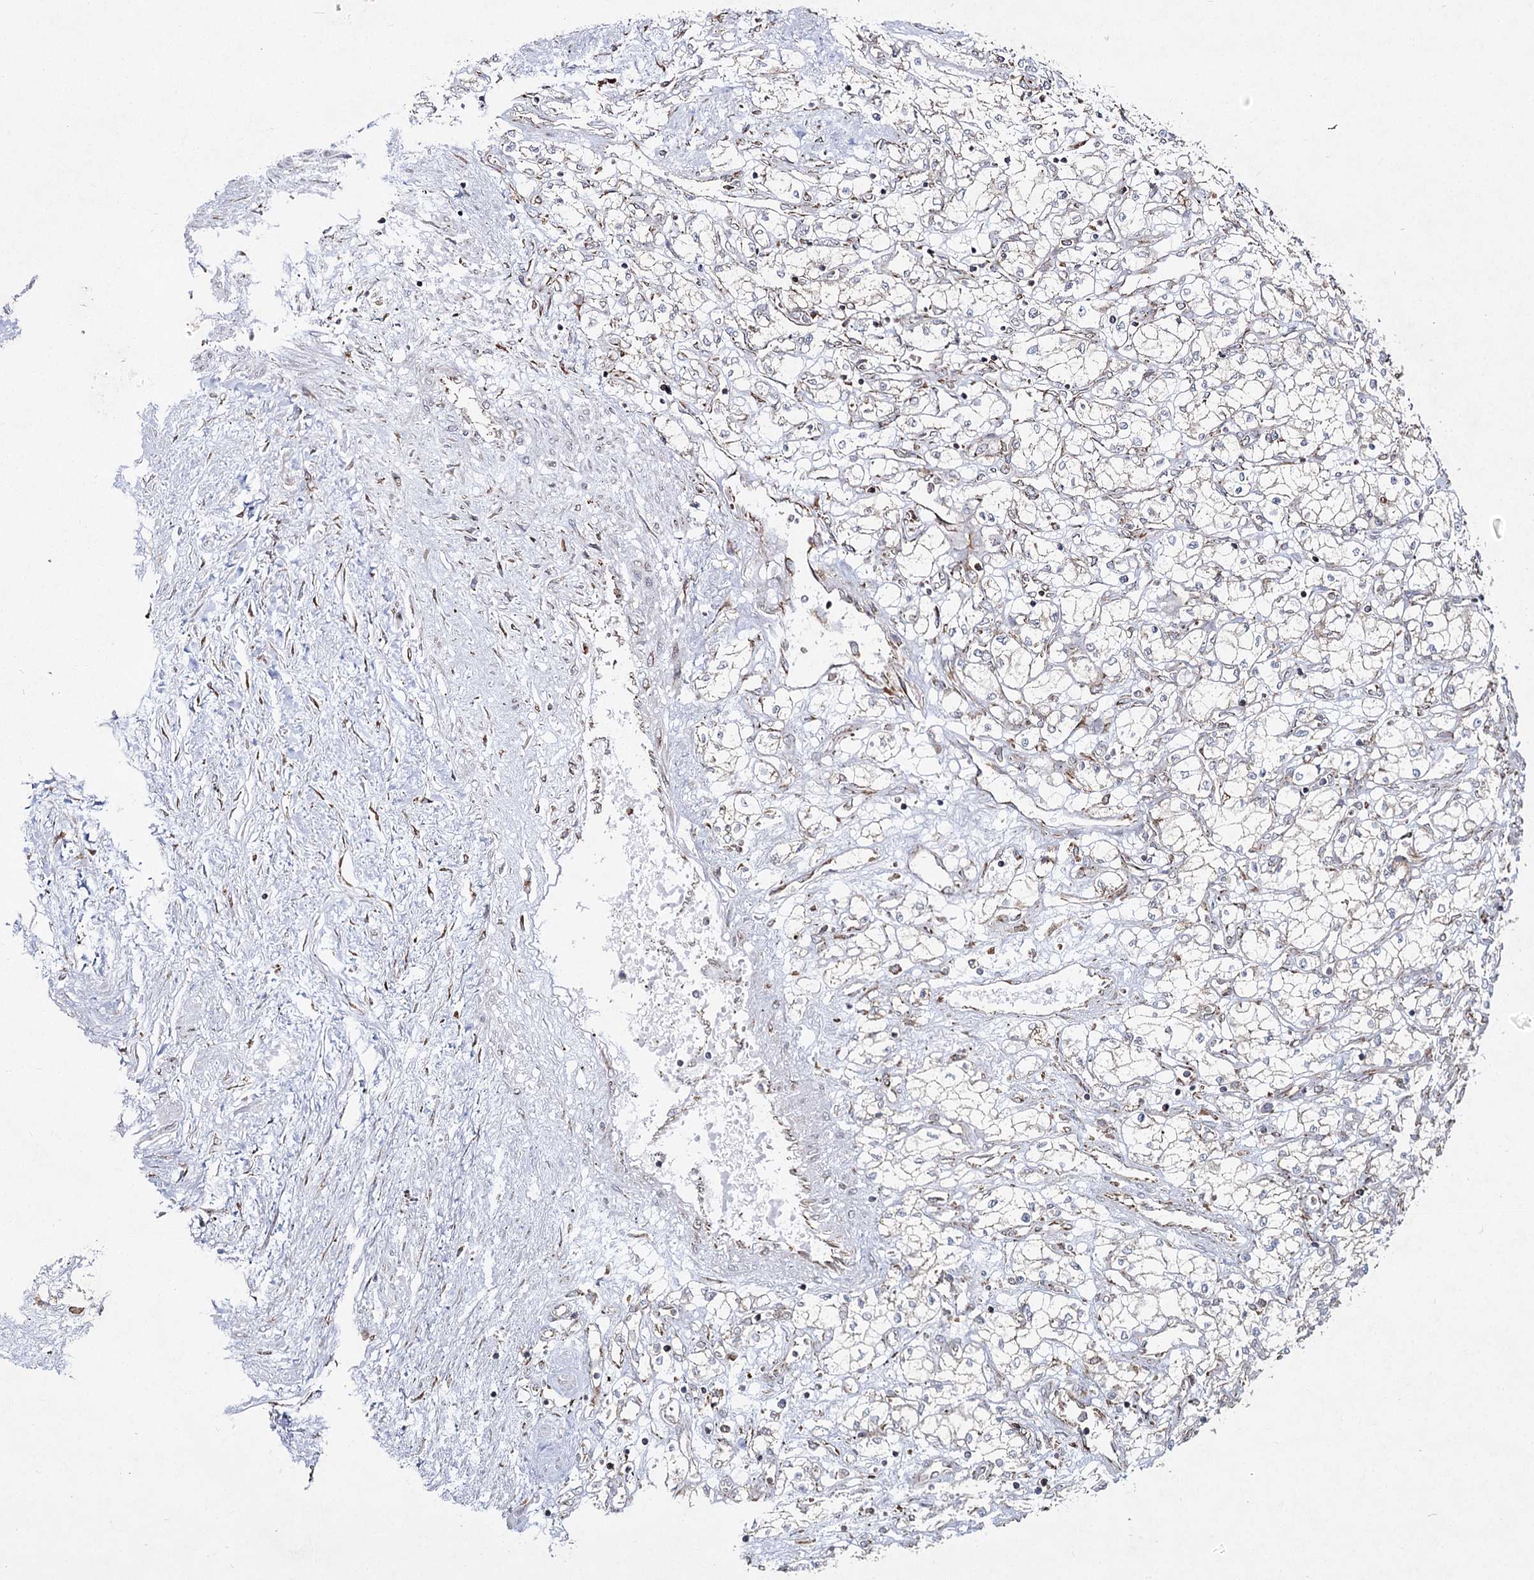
{"staining": {"intensity": "negative", "quantity": "none", "location": "none"}, "tissue": "renal cancer", "cell_type": "Tumor cells", "image_type": "cancer", "snomed": [{"axis": "morphology", "description": "Adenocarcinoma, NOS"}, {"axis": "topography", "description": "Kidney"}], "caption": "The IHC histopathology image has no significant expression in tumor cells of renal adenocarcinoma tissue.", "gene": "NHLRC2", "patient": {"sex": "male", "age": 59}}